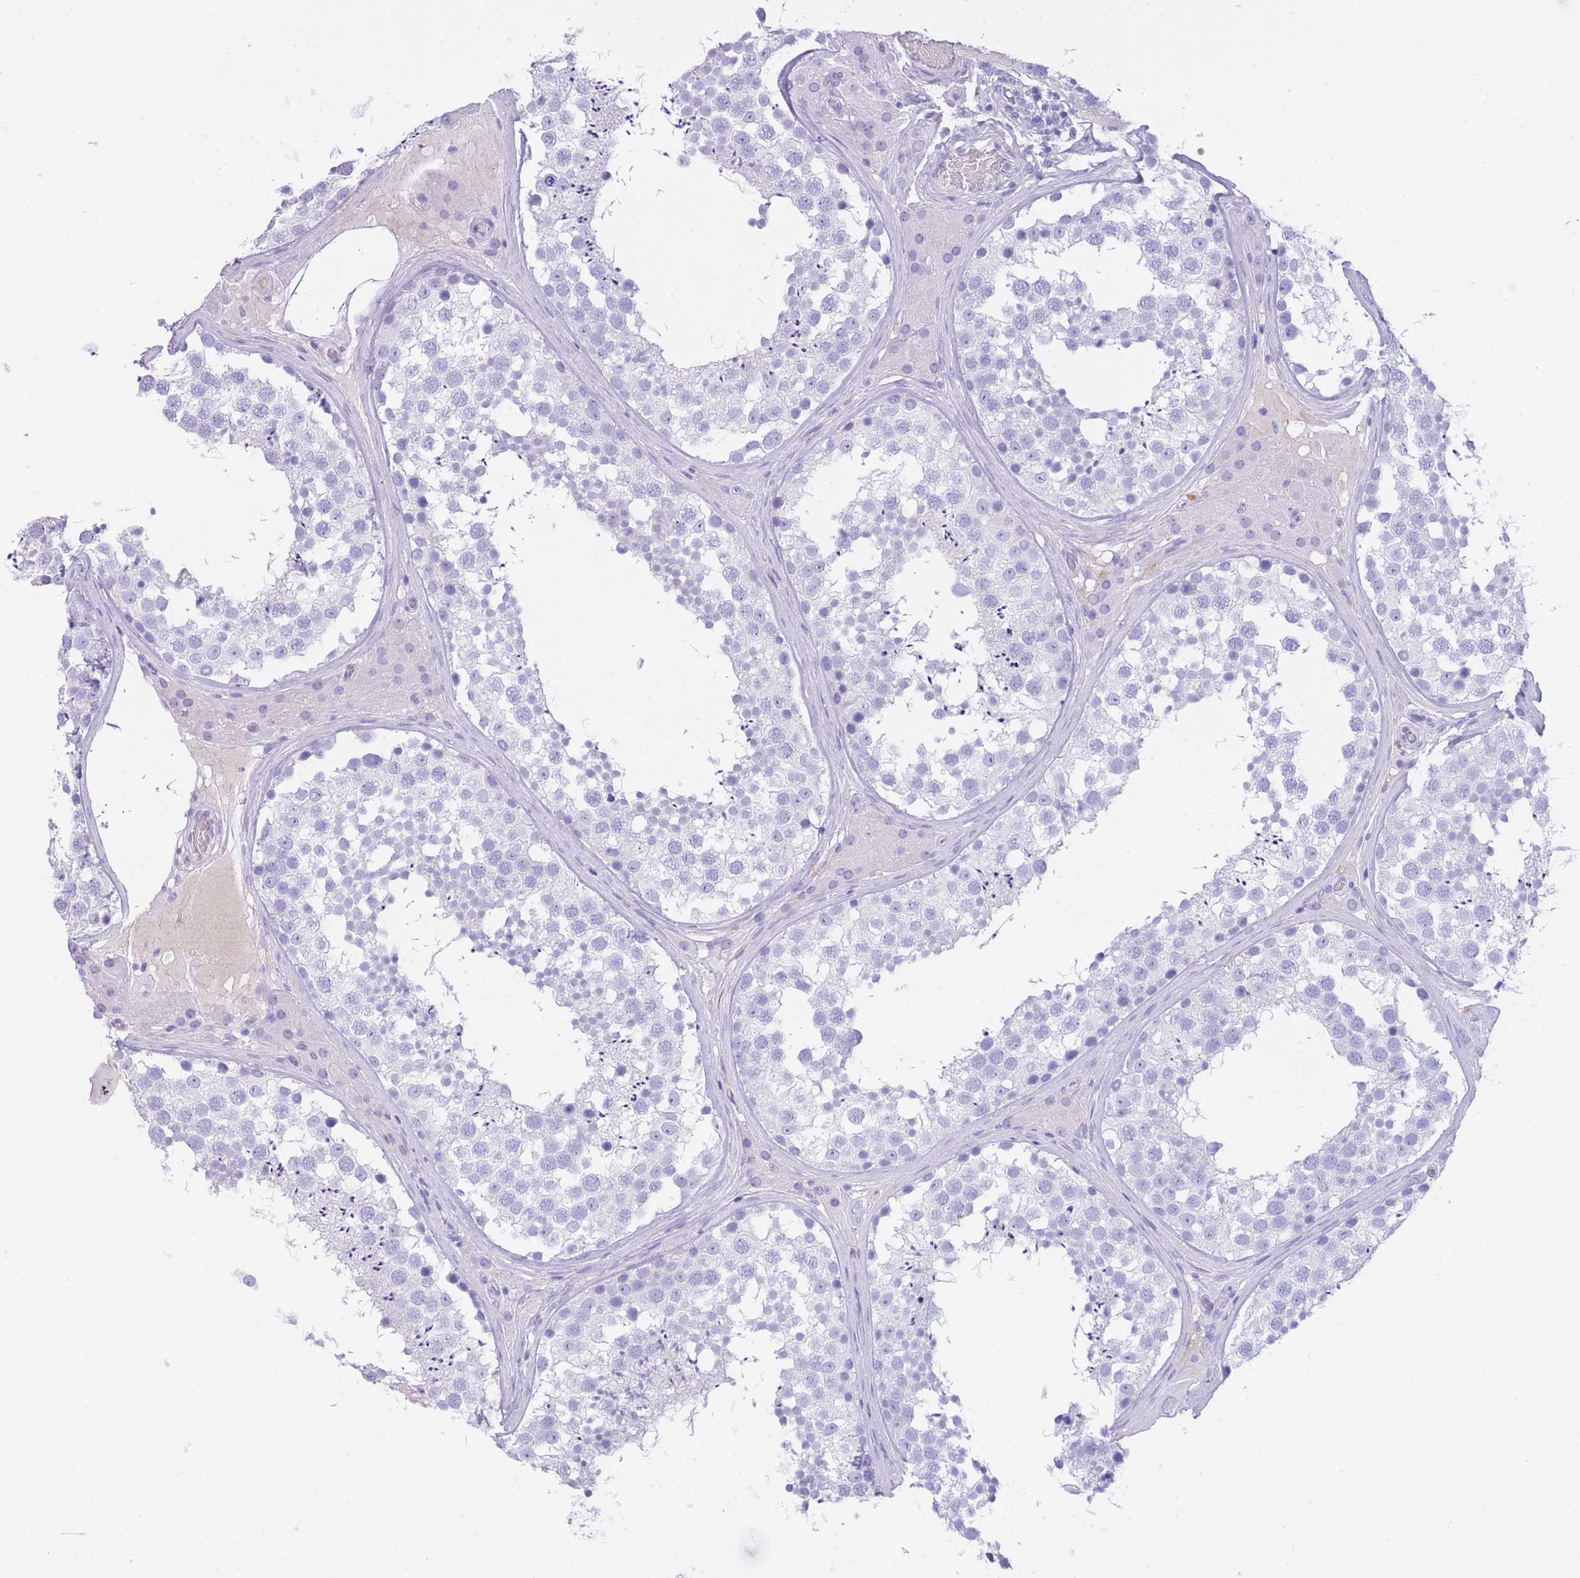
{"staining": {"intensity": "negative", "quantity": "none", "location": "none"}, "tissue": "testis", "cell_type": "Cells in seminiferous ducts", "image_type": "normal", "snomed": [{"axis": "morphology", "description": "Normal tissue, NOS"}, {"axis": "topography", "description": "Testis"}], "caption": "A high-resolution photomicrograph shows IHC staining of unremarkable testis, which reveals no significant expression in cells in seminiferous ducts. Brightfield microscopy of immunohistochemistry stained with DAB (3,3'-diaminobenzidine) (brown) and hematoxylin (blue), captured at high magnification.", "gene": "PLBD1", "patient": {"sex": "male", "age": 46}}